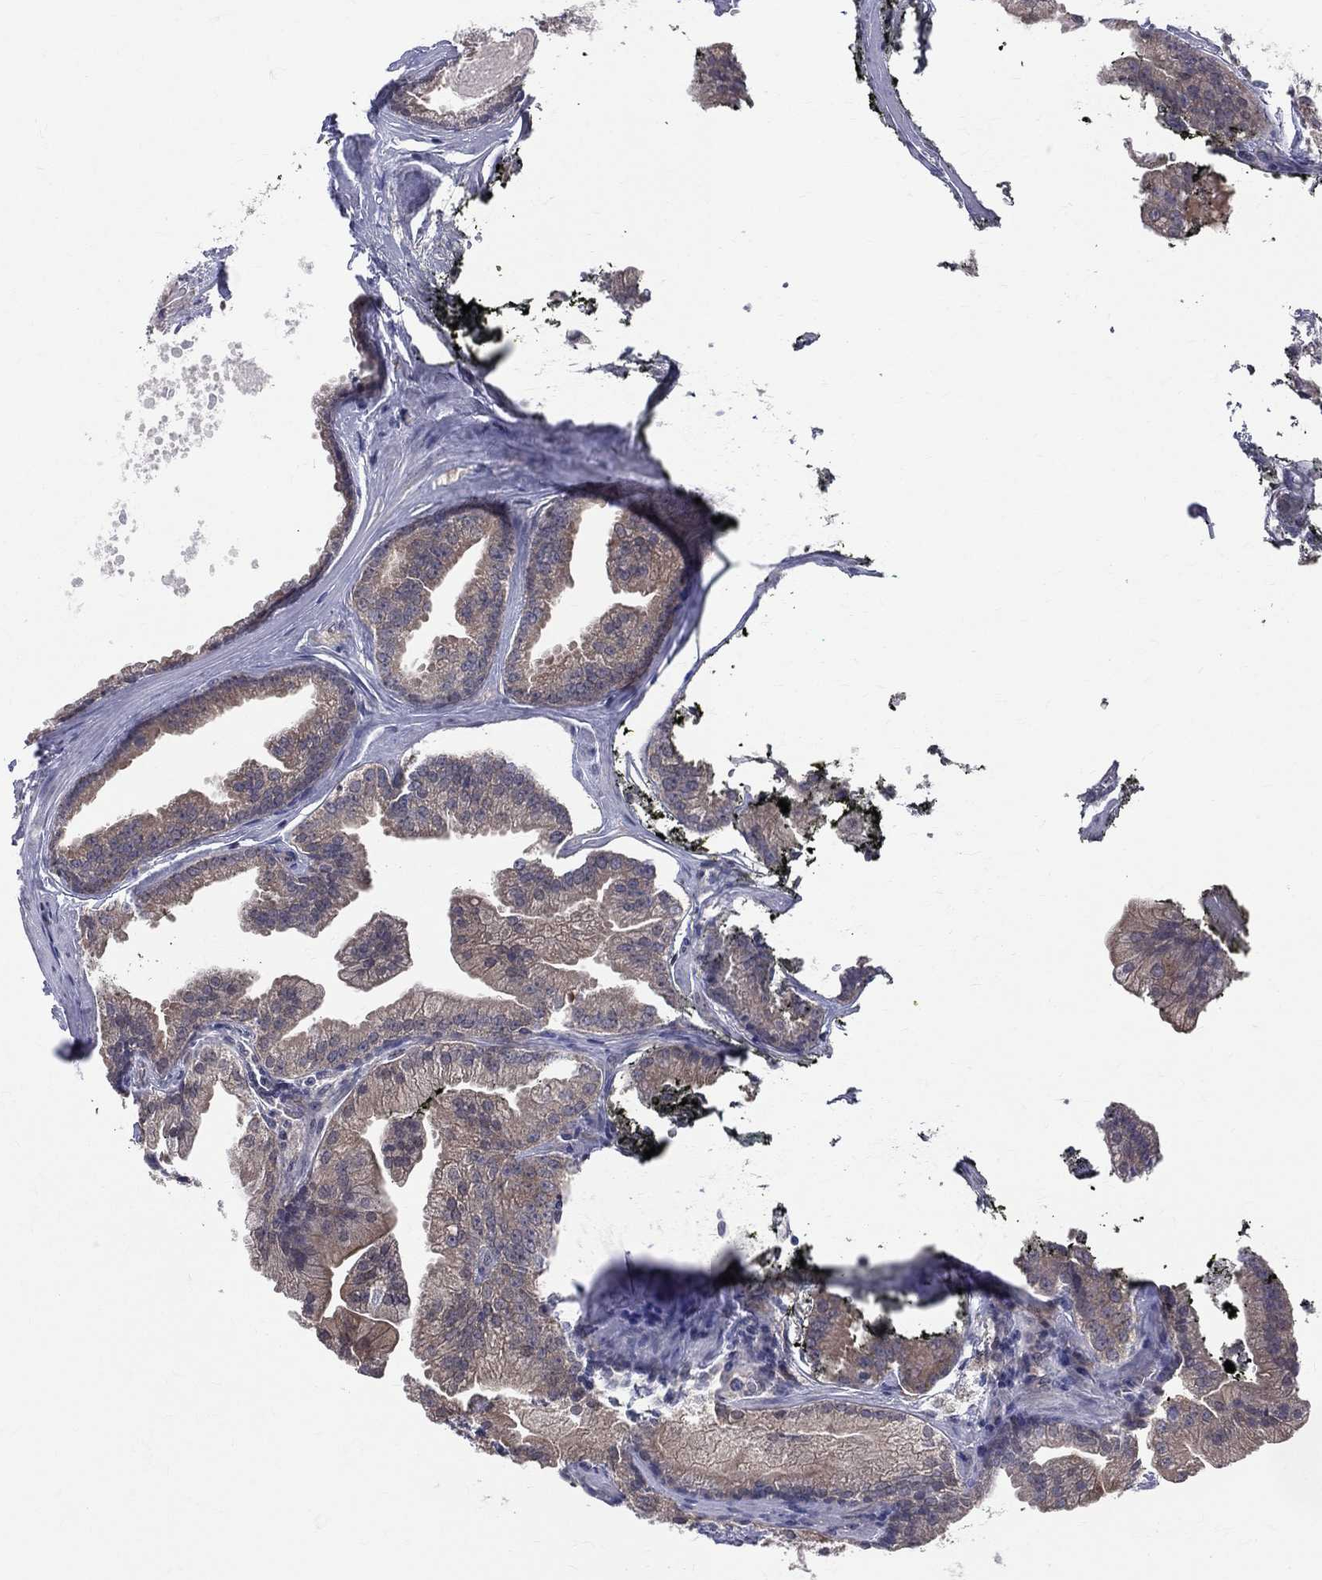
{"staining": {"intensity": "negative", "quantity": "none", "location": "none"}, "tissue": "prostate cancer", "cell_type": "Tumor cells", "image_type": "cancer", "snomed": [{"axis": "morphology", "description": "Adenocarcinoma, NOS"}, {"axis": "morphology", "description": "Adenocarcinoma, High grade"}, {"axis": "topography", "description": "Prostate"}], "caption": "High magnification brightfield microscopy of adenocarcinoma (prostate) stained with DAB (brown) and counterstained with hematoxylin (blue): tumor cells show no significant staining.", "gene": "DLG4", "patient": {"sex": "male", "age": 64}}